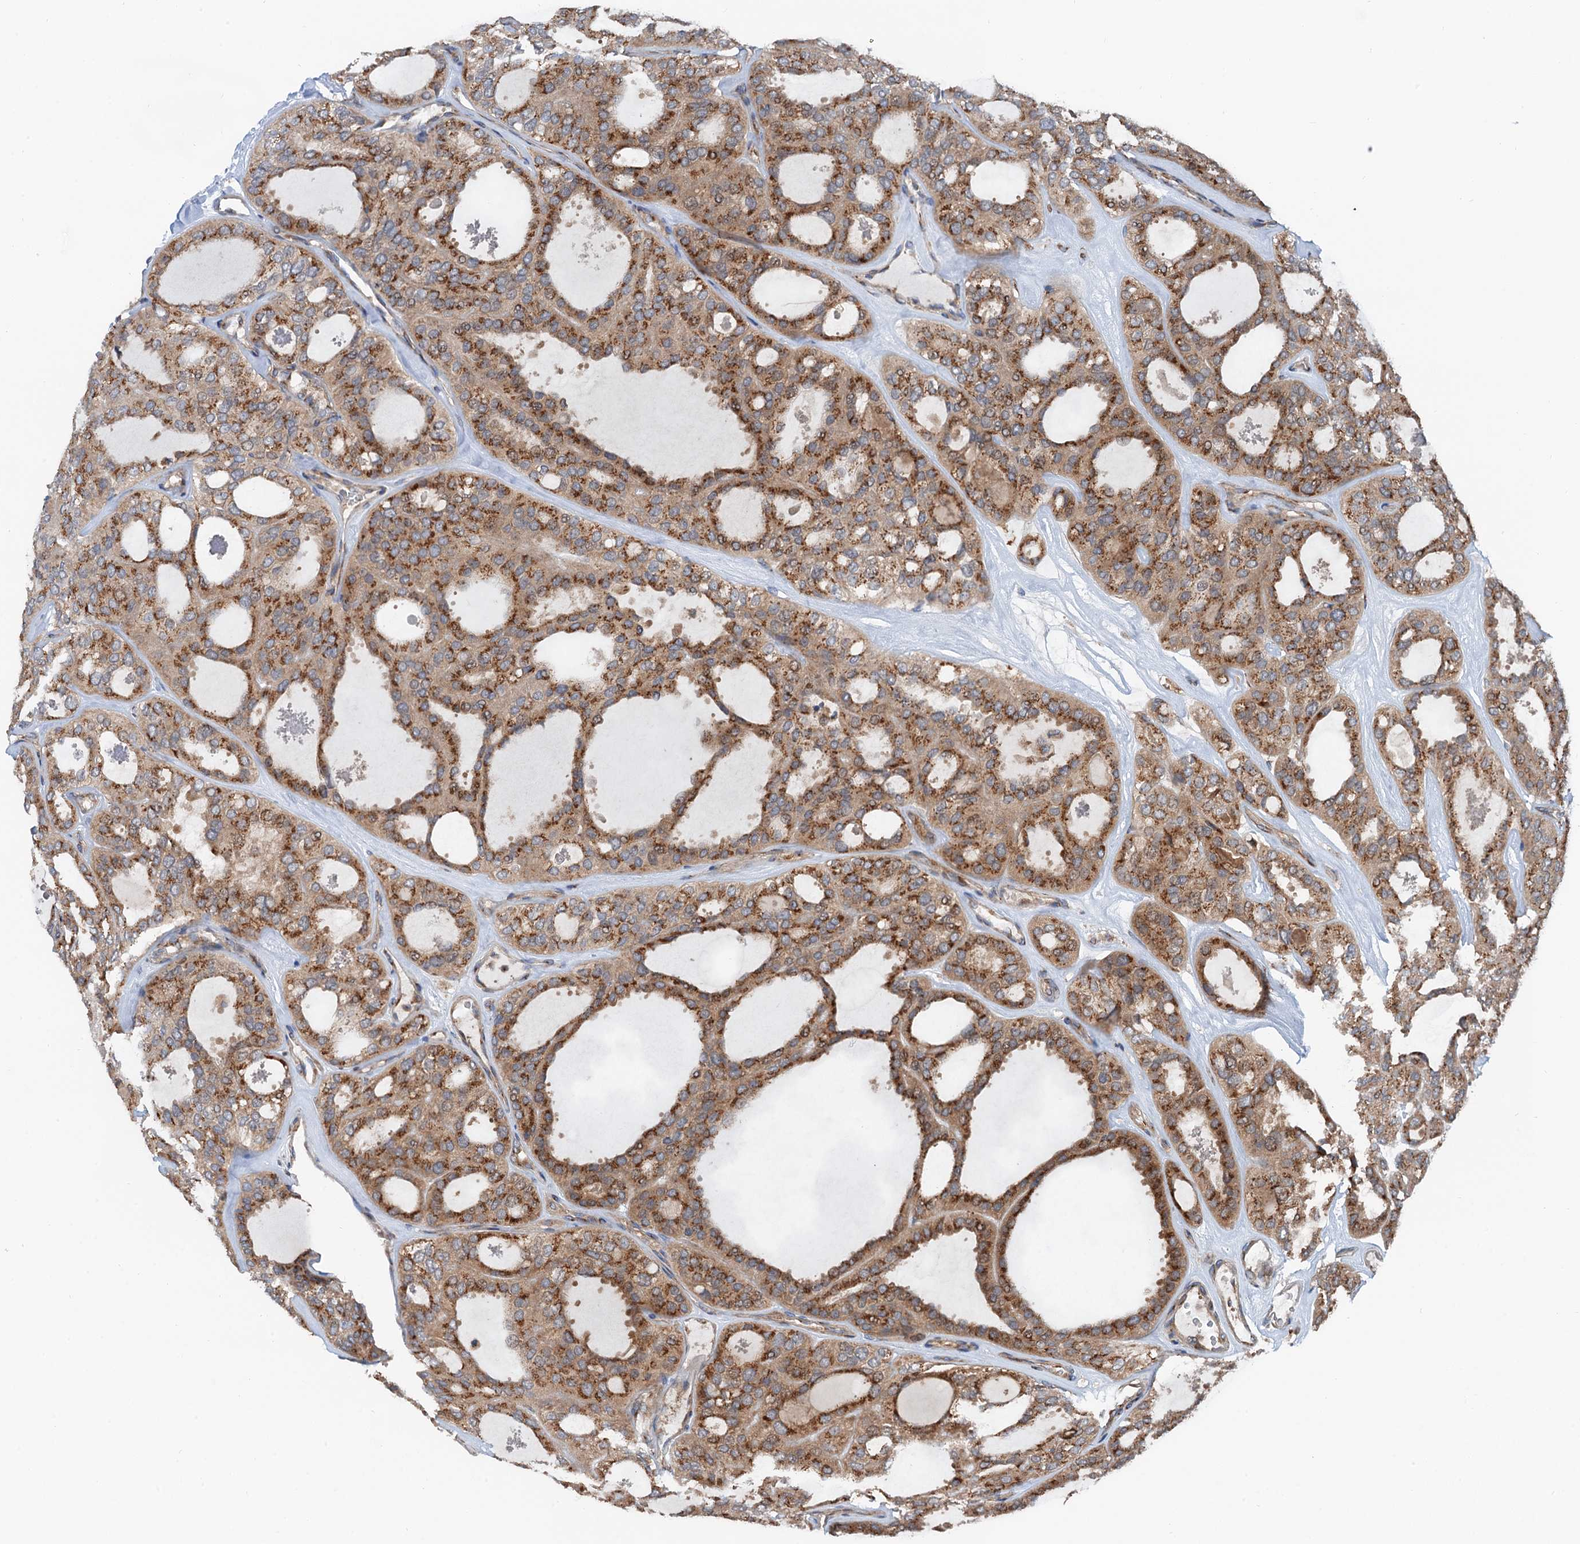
{"staining": {"intensity": "moderate", "quantity": ">75%", "location": "cytoplasmic/membranous"}, "tissue": "thyroid cancer", "cell_type": "Tumor cells", "image_type": "cancer", "snomed": [{"axis": "morphology", "description": "Follicular adenoma carcinoma, NOS"}, {"axis": "topography", "description": "Thyroid gland"}], "caption": "DAB (3,3'-diaminobenzidine) immunohistochemical staining of follicular adenoma carcinoma (thyroid) demonstrates moderate cytoplasmic/membranous protein expression in about >75% of tumor cells. Using DAB (brown) and hematoxylin (blue) stains, captured at high magnification using brightfield microscopy.", "gene": "ANKRD26", "patient": {"sex": "male", "age": 75}}